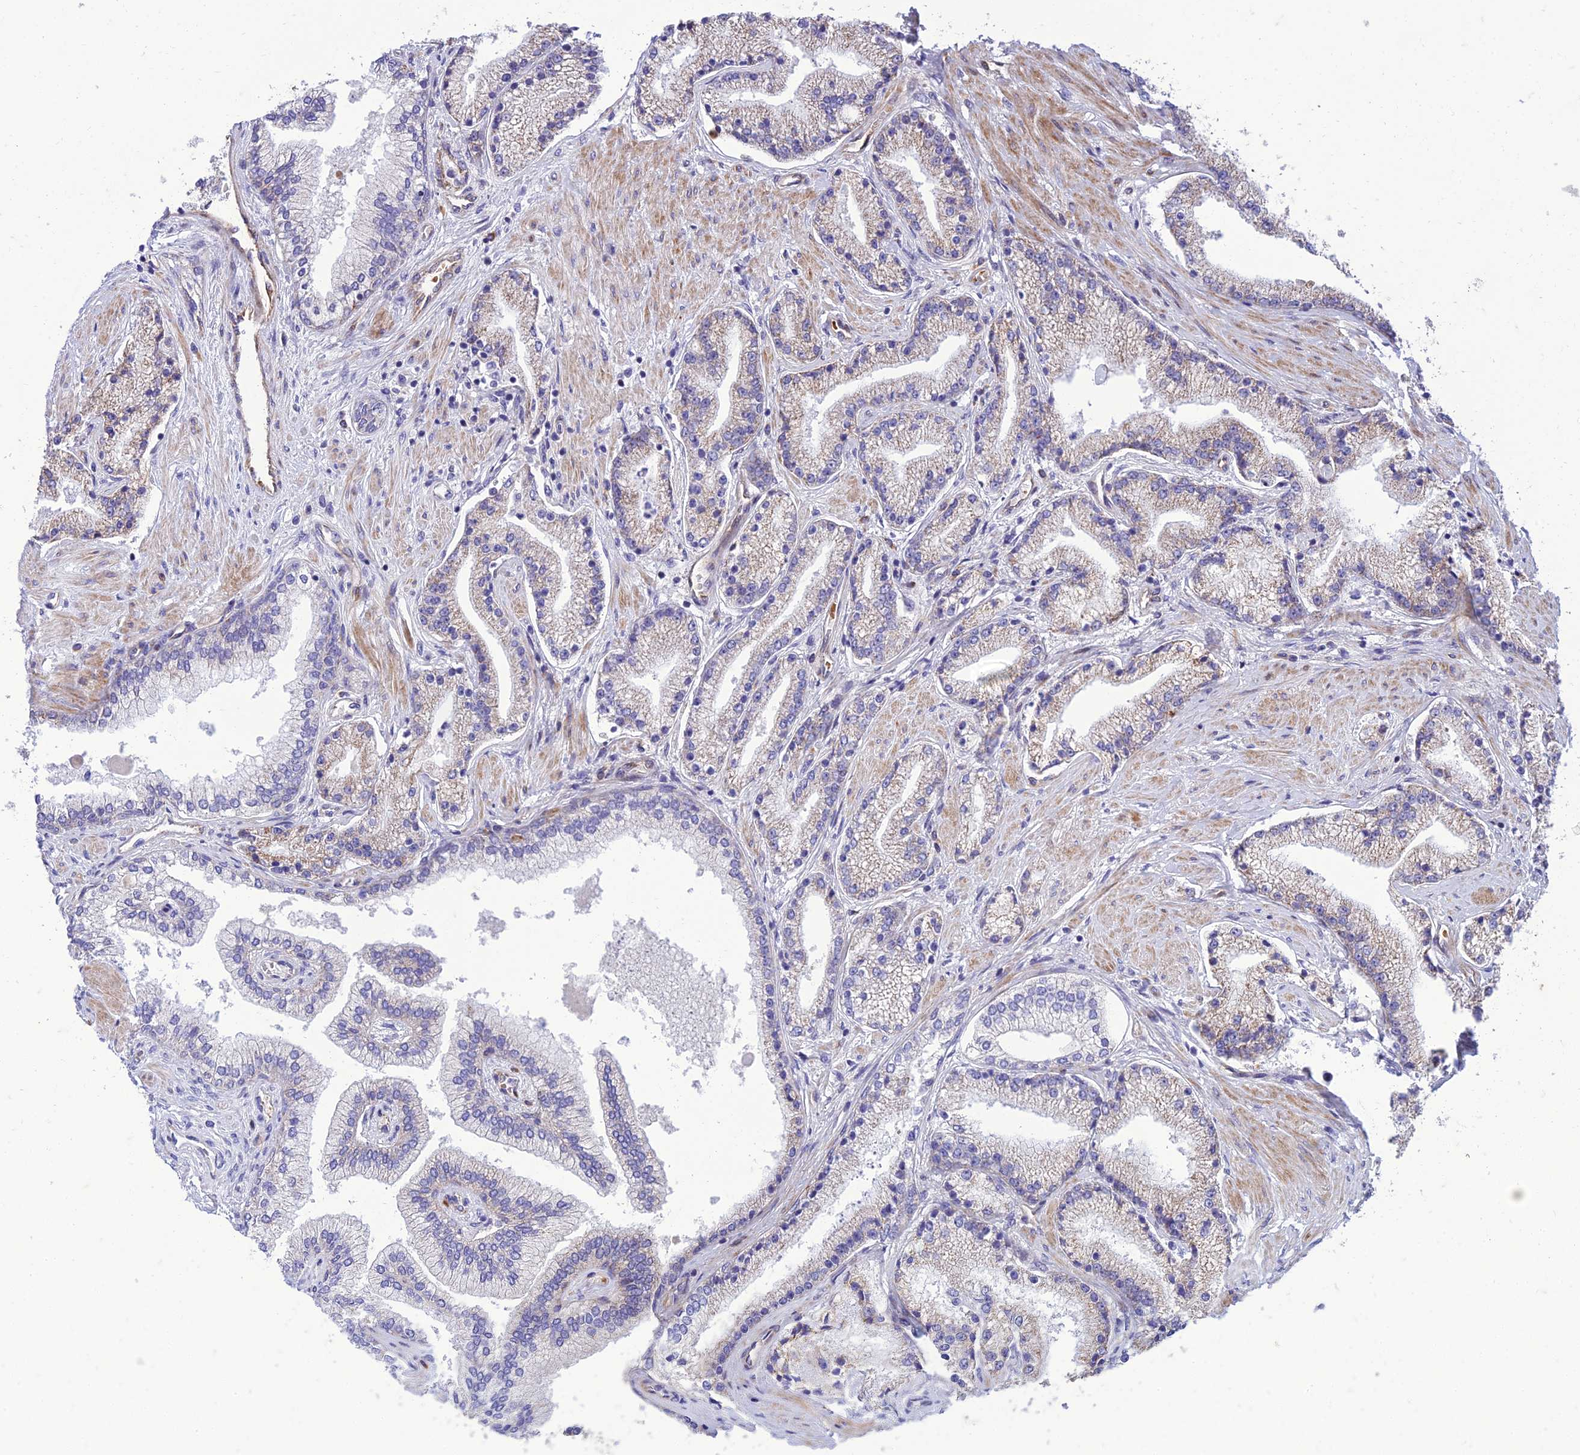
{"staining": {"intensity": "negative", "quantity": "none", "location": "none"}, "tissue": "prostate cancer", "cell_type": "Tumor cells", "image_type": "cancer", "snomed": [{"axis": "morphology", "description": "Adenocarcinoma, High grade"}, {"axis": "topography", "description": "Prostate"}], "caption": "The immunohistochemistry (IHC) histopathology image has no significant positivity in tumor cells of high-grade adenocarcinoma (prostate) tissue.", "gene": "SEL1L3", "patient": {"sex": "male", "age": 67}}